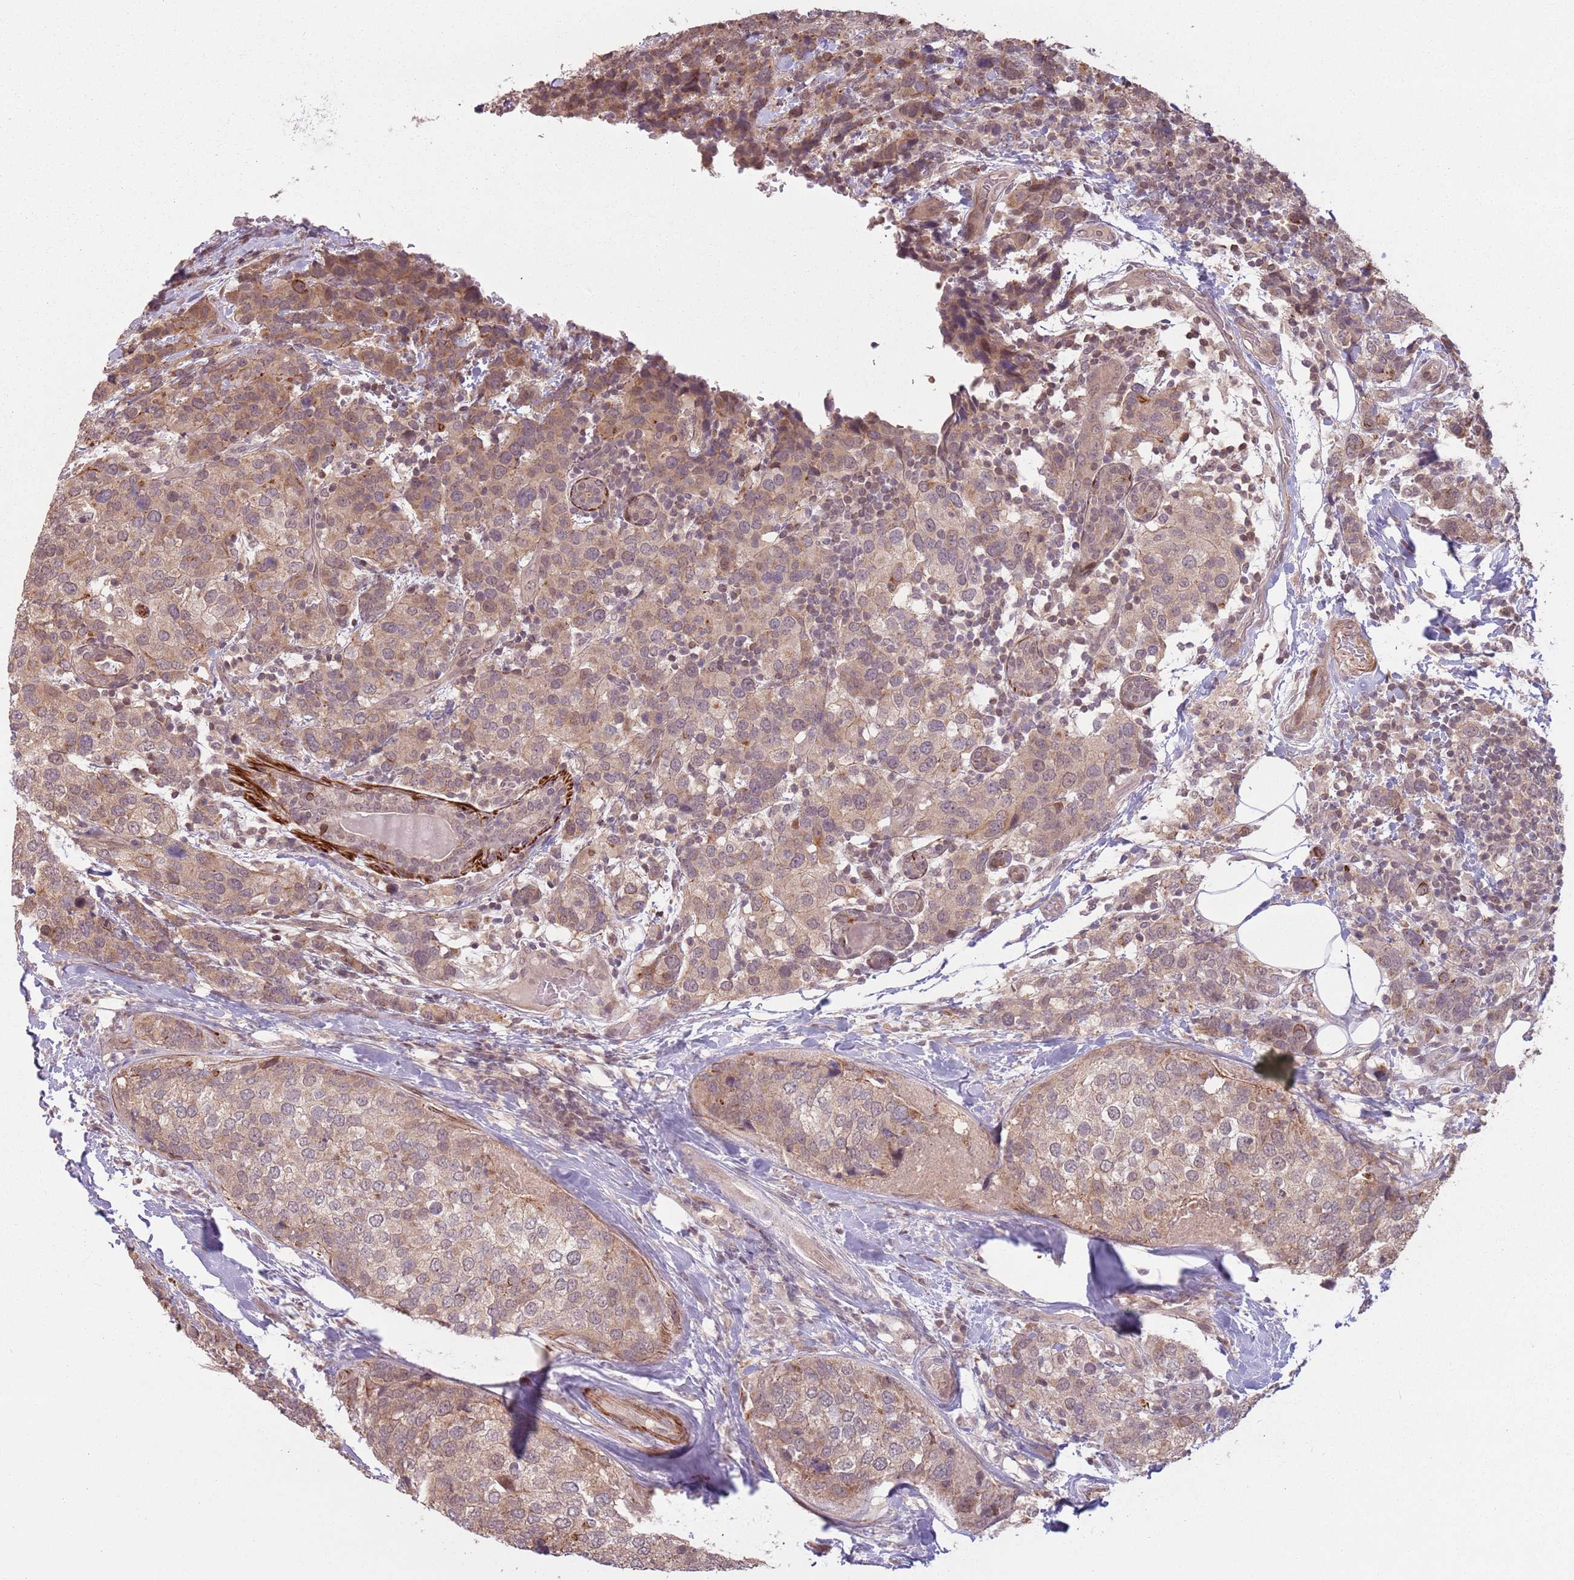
{"staining": {"intensity": "moderate", "quantity": "25%-75%", "location": "cytoplasmic/membranous"}, "tissue": "breast cancer", "cell_type": "Tumor cells", "image_type": "cancer", "snomed": [{"axis": "morphology", "description": "Lobular carcinoma"}, {"axis": "topography", "description": "Breast"}], "caption": "Breast cancer stained for a protein (brown) demonstrates moderate cytoplasmic/membranous positive positivity in about 25%-75% of tumor cells.", "gene": "CCDC154", "patient": {"sex": "female", "age": 59}}